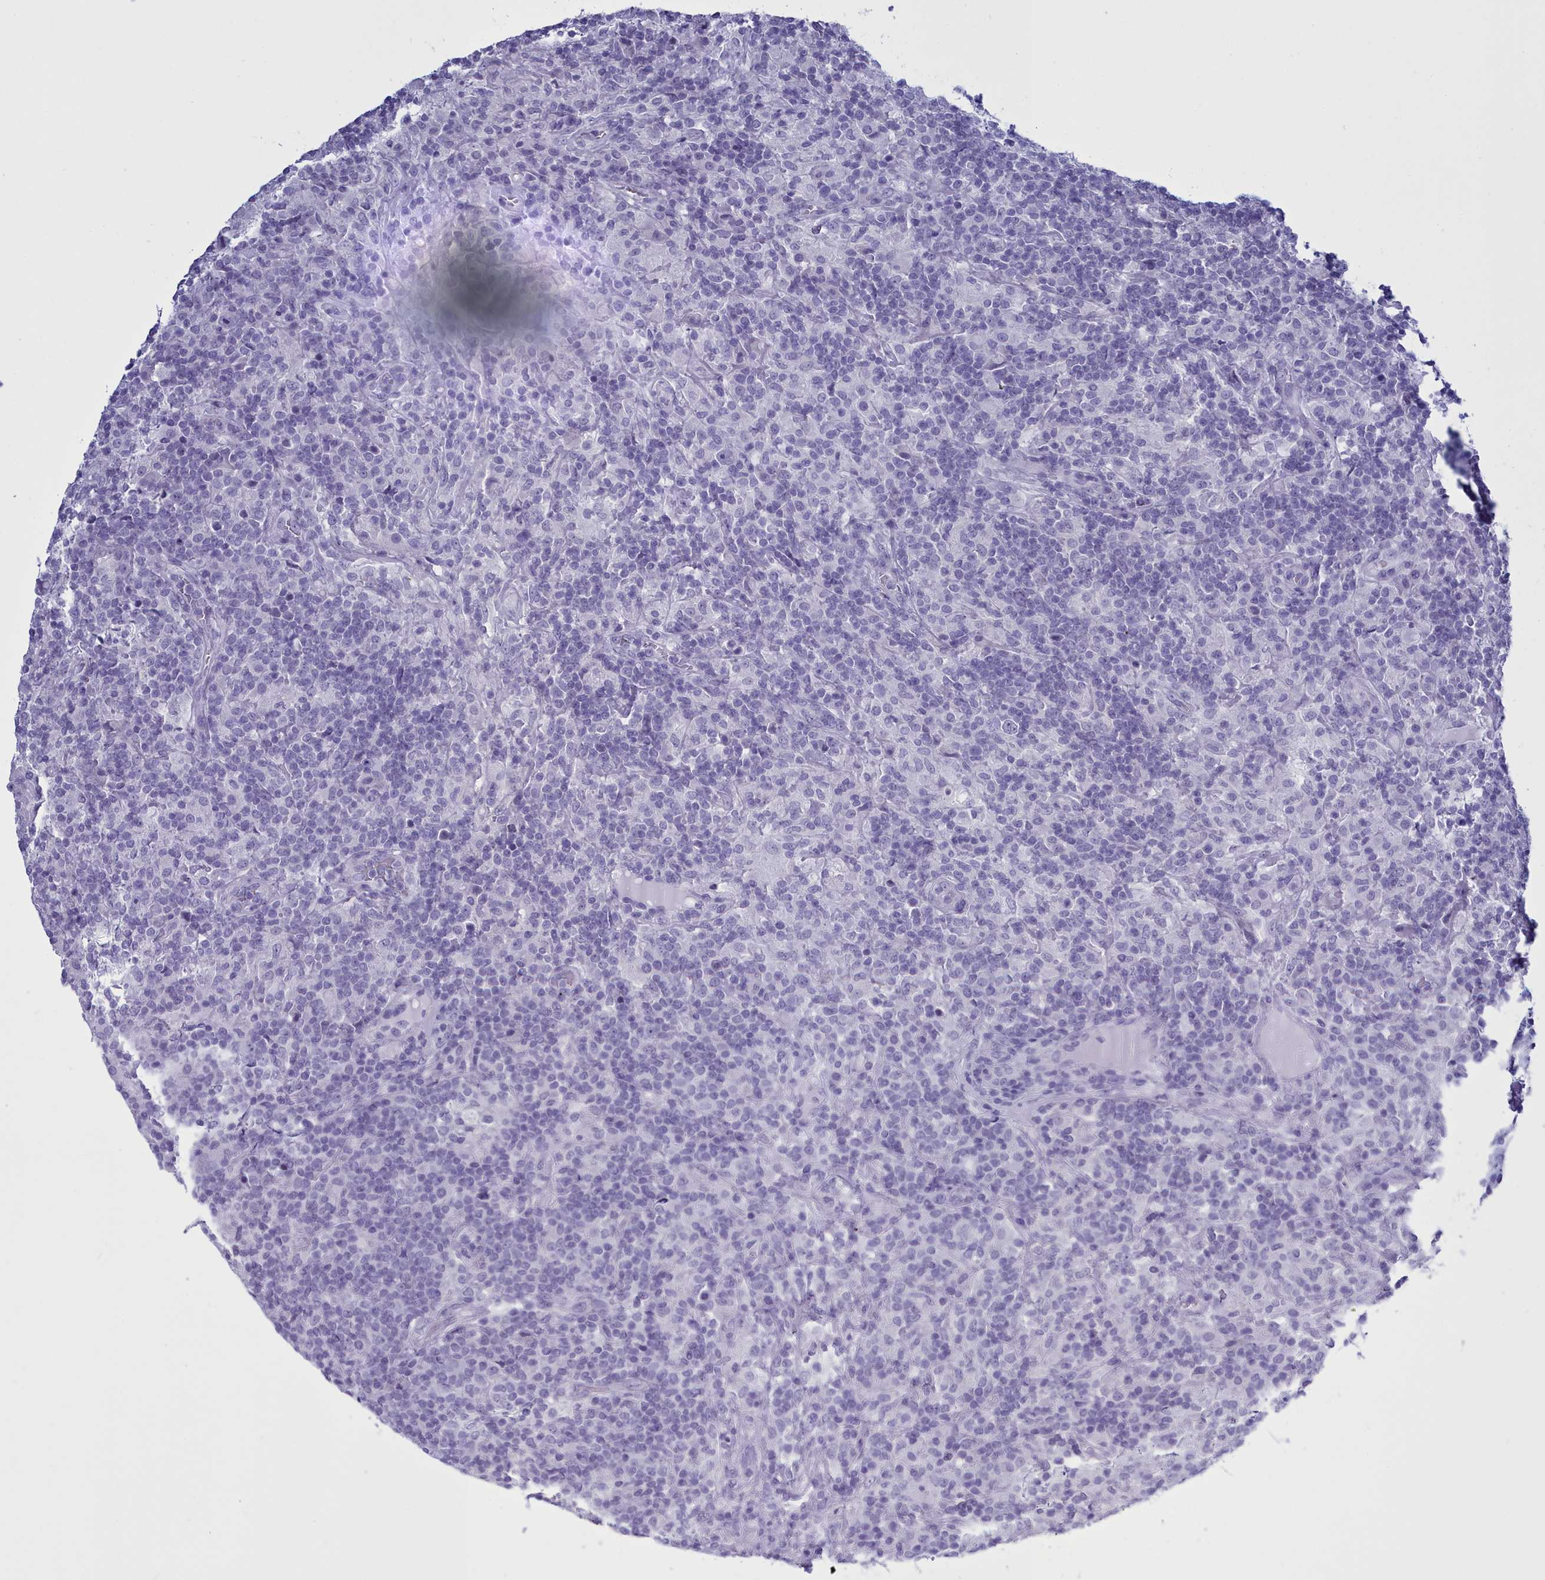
{"staining": {"intensity": "negative", "quantity": "none", "location": "none"}, "tissue": "lymphoma", "cell_type": "Tumor cells", "image_type": "cancer", "snomed": [{"axis": "morphology", "description": "Hodgkin's disease, NOS"}, {"axis": "topography", "description": "Lymph node"}], "caption": "High power microscopy micrograph of an IHC photomicrograph of Hodgkin's disease, revealing no significant positivity in tumor cells. Nuclei are stained in blue.", "gene": "MAP6", "patient": {"sex": "male", "age": 70}}